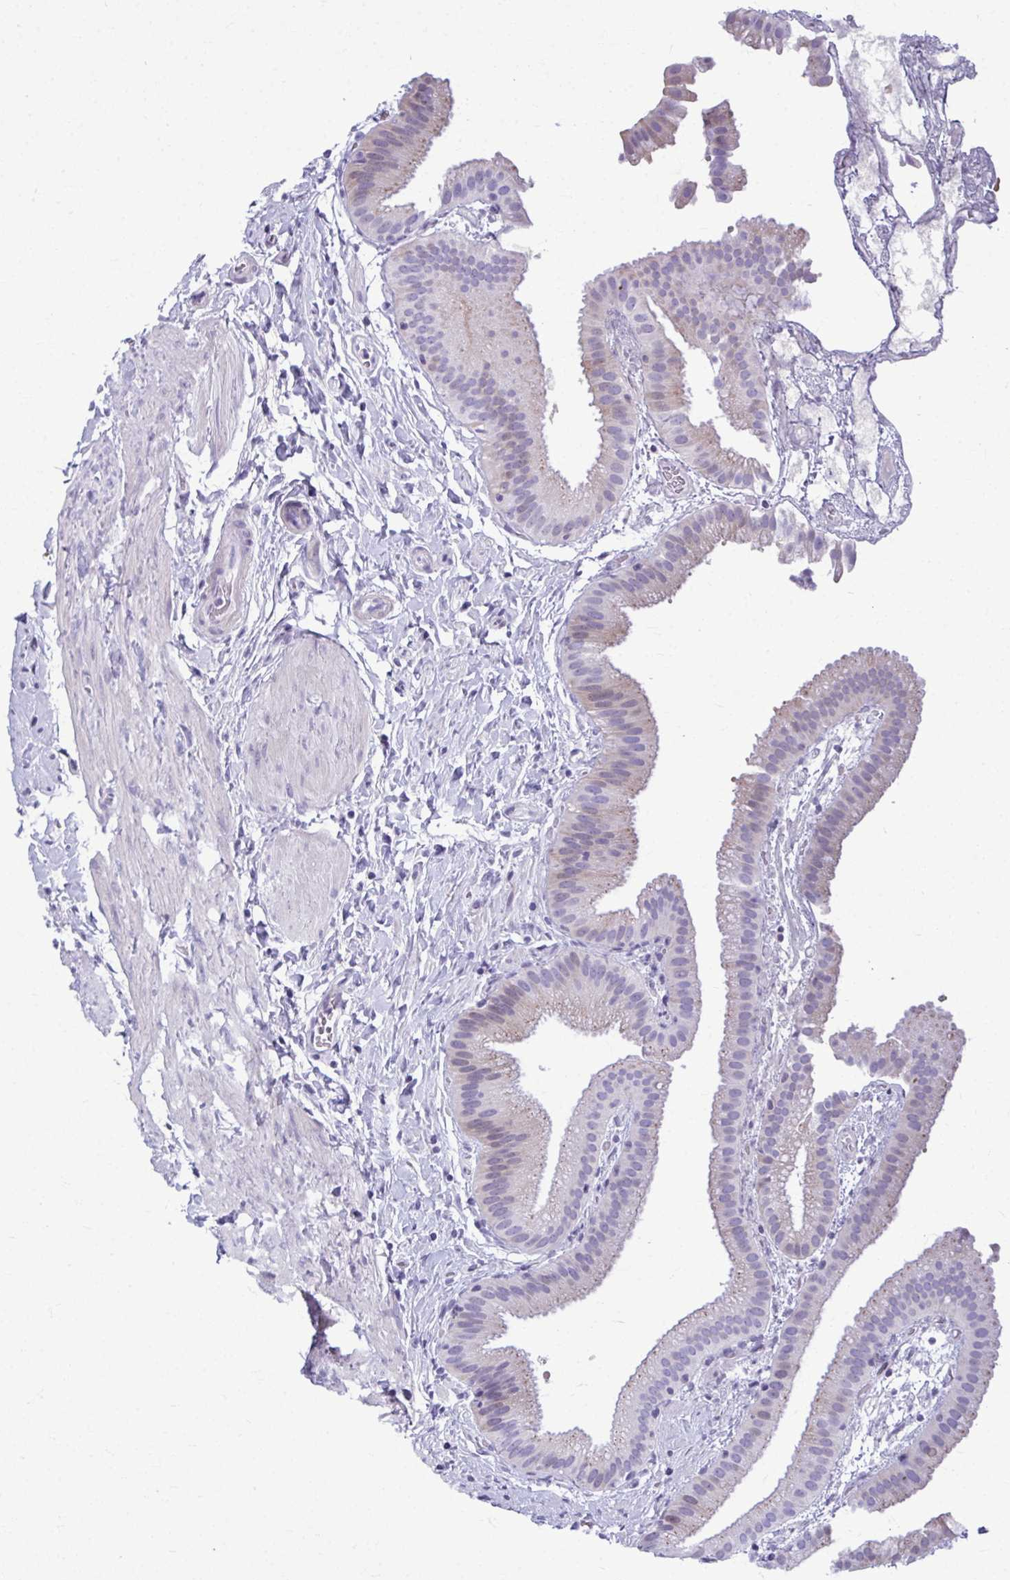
{"staining": {"intensity": "weak", "quantity": "<25%", "location": "cytoplasmic/membranous"}, "tissue": "gallbladder", "cell_type": "Glandular cells", "image_type": "normal", "snomed": [{"axis": "morphology", "description": "Normal tissue, NOS"}, {"axis": "topography", "description": "Gallbladder"}], "caption": "Immunohistochemistry histopathology image of benign human gallbladder stained for a protein (brown), which reveals no staining in glandular cells. (DAB (3,3'-diaminobenzidine) immunohistochemistry, high magnification).", "gene": "SERPINI1", "patient": {"sex": "female", "age": 63}}